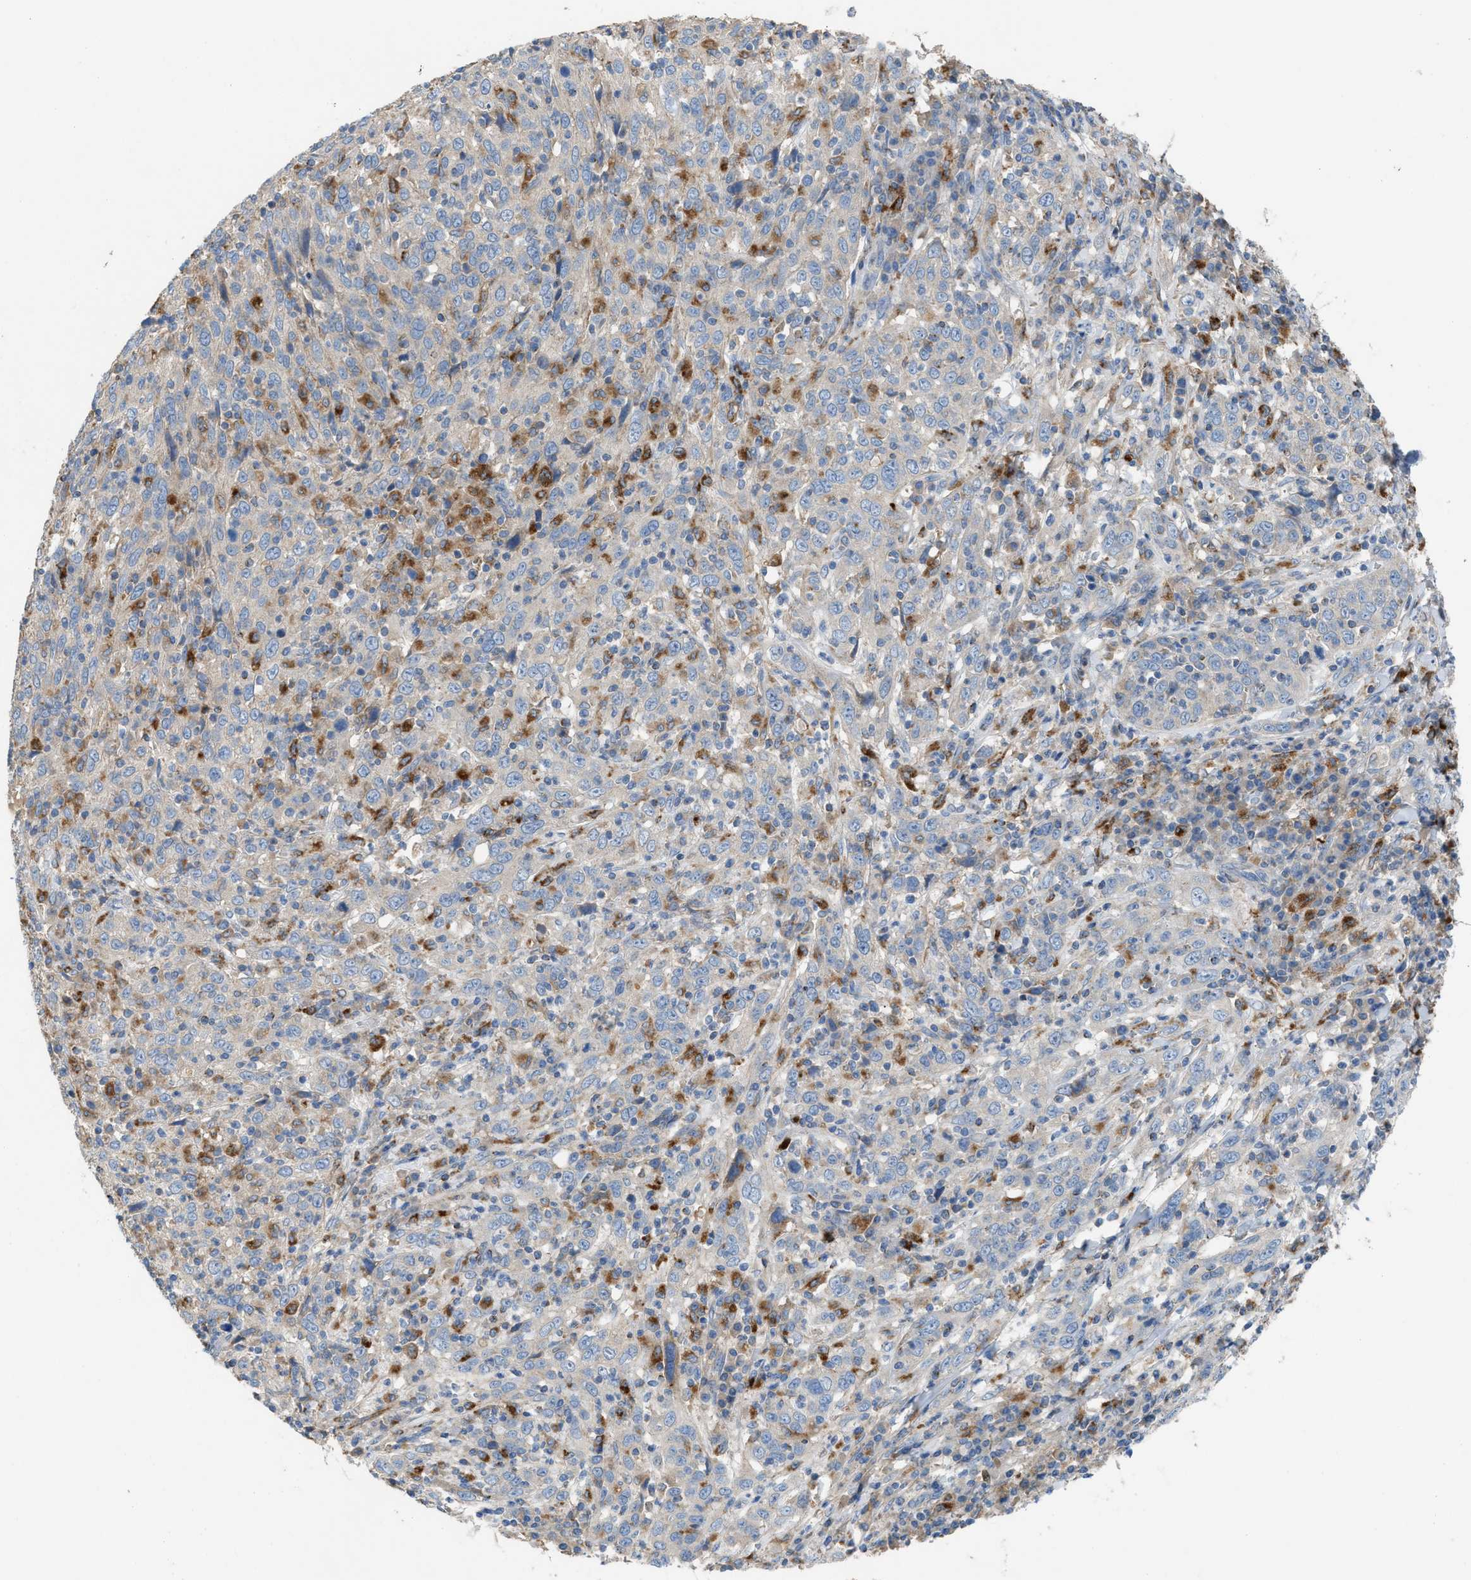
{"staining": {"intensity": "negative", "quantity": "none", "location": "none"}, "tissue": "cervical cancer", "cell_type": "Tumor cells", "image_type": "cancer", "snomed": [{"axis": "morphology", "description": "Squamous cell carcinoma, NOS"}, {"axis": "topography", "description": "Cervix"}], "caption": "This is an IHC histopathology image of cervical squamous cell carcinoma. There is no staining in tumor cells.", "gene": "AOAH", "patient": {"sex": "female", "age": 46}}